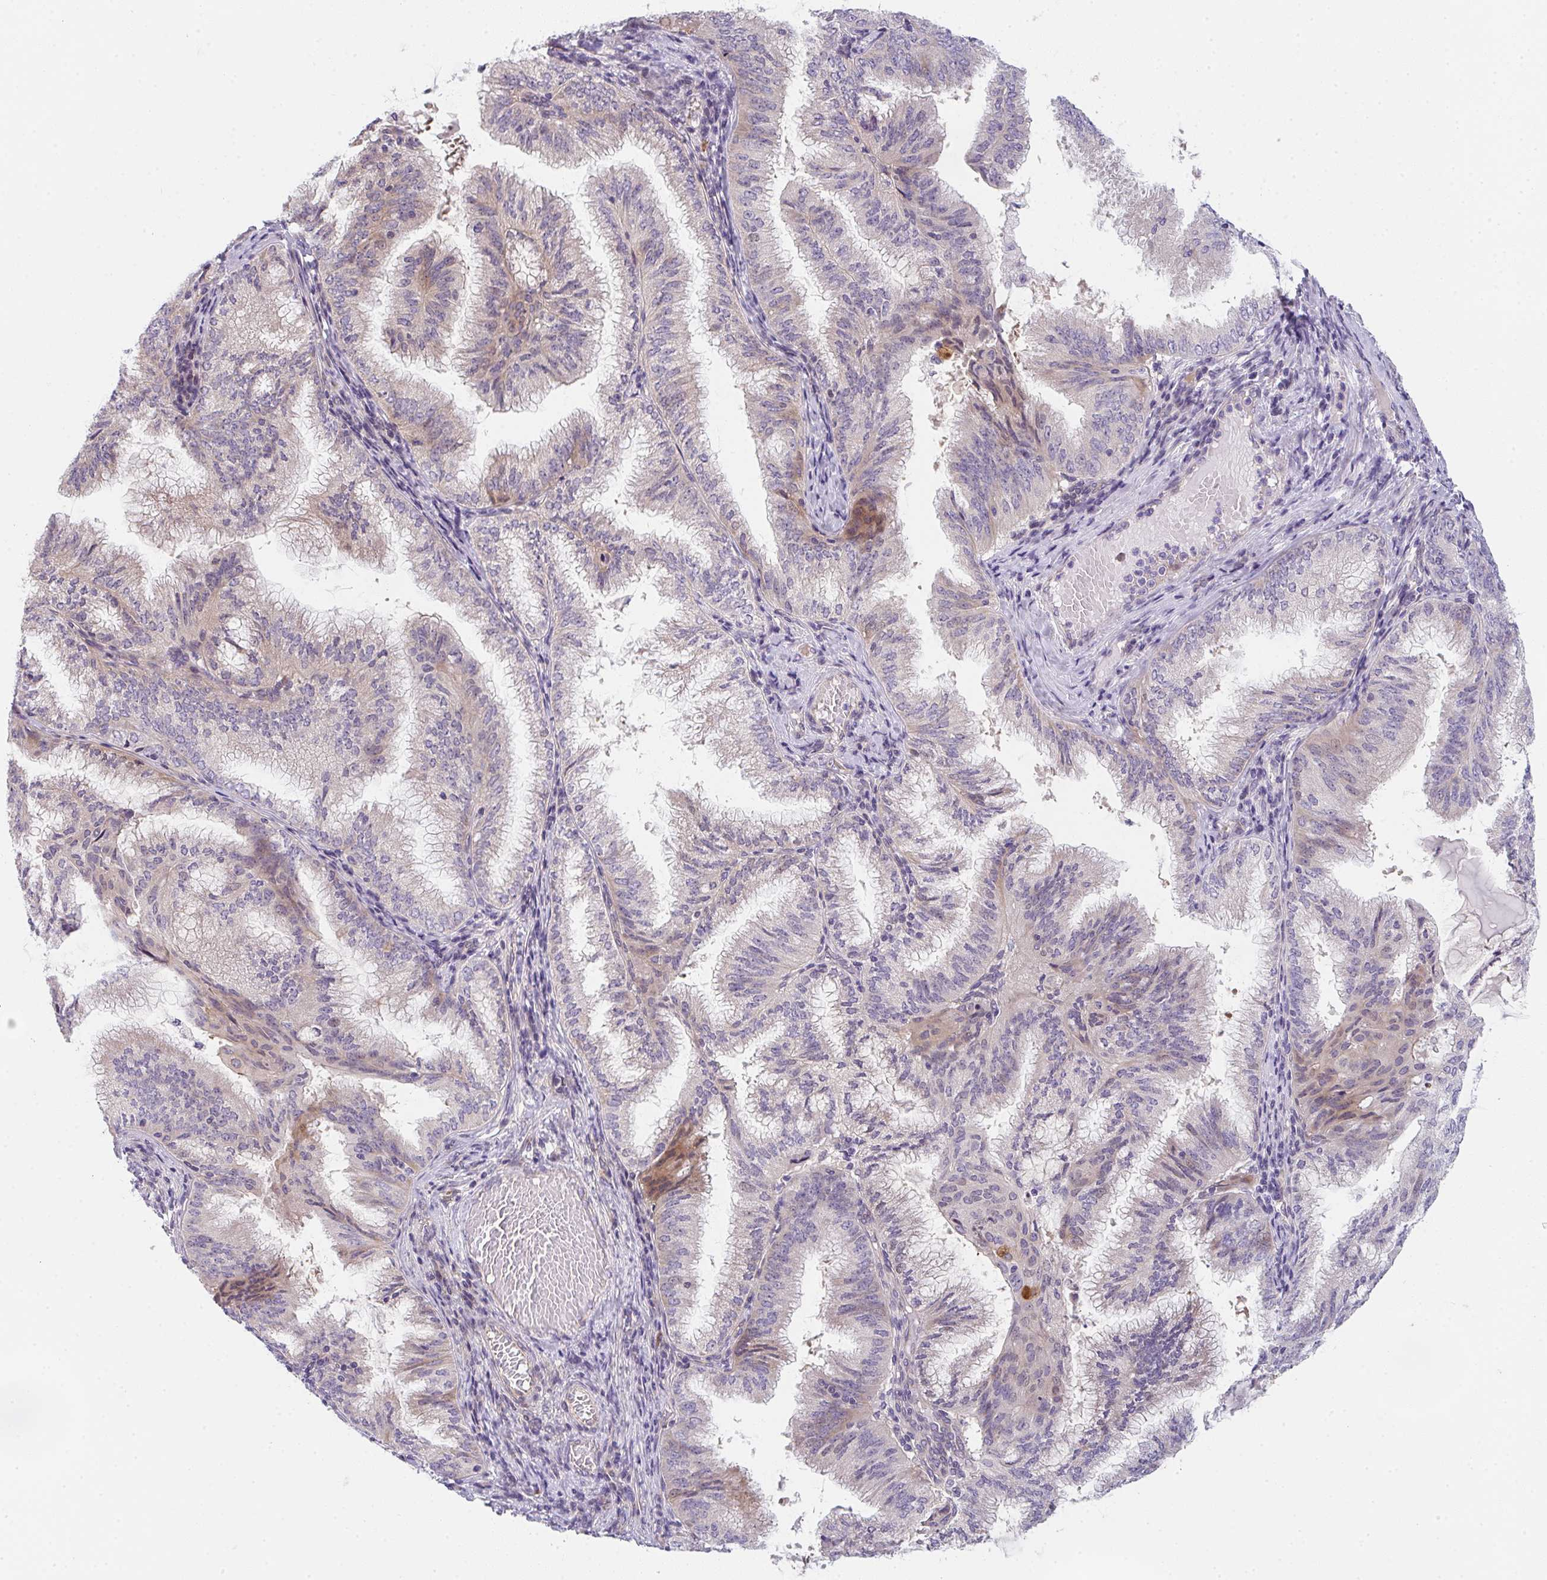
{"staining": {"intensity": "moderate", "quantity": "25%-75%", "location": "cytoplasmic/membranous,nuclear"}, "tissue": "endometrial cancer", "cell_type": "Tumor cells", "image_type": "cancer", "snomed": [{"axis": "morphology", "description": "Adenocarcinoma, NOS"}, {"axis": "topography", "description": "Endometrium"}], "caption": "About 25%-75% of tumor cells in human endometrial cancer (adenocarcinoma) show moderate cytoplasmic/membranous and nuclear protein positivity as visualized by brown immunohistochemical staining.", "gene": "TNFRSF10A", "patient": {"sex": "female", "age": 49}}